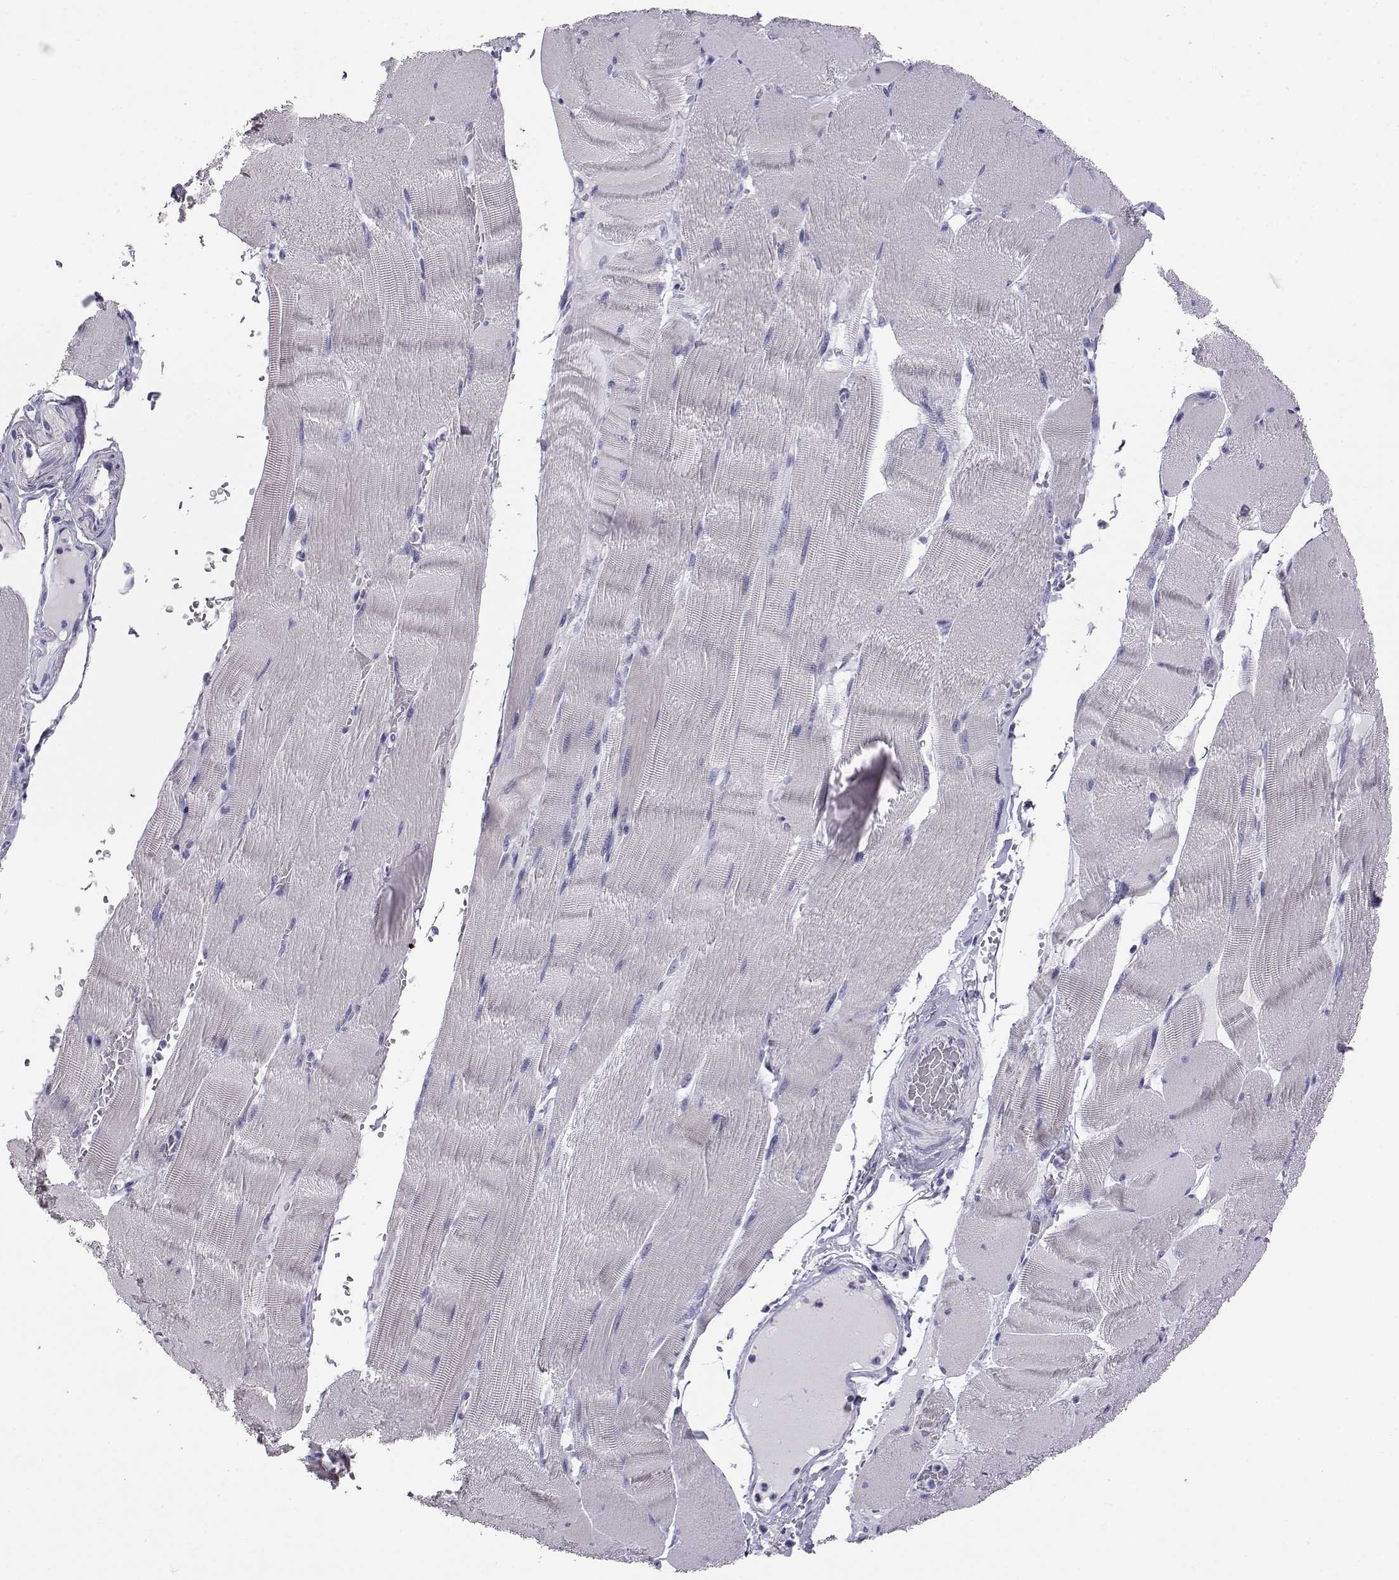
{"staining": {"intensity": "negative", "quantity": "none", "location": "none"}, "tissue": "skeletal muscle", "cell_type": "Myocytes", "image_type": "normal", "snomed": [{"axis": "morphology", "description": "Normal tissue, NOS"}, {"axis": "topography", "description": "Skeletal muscle"}], "caption": "IHC image of benign human skeletal muscle stained for a protein (brown), which exhibits no expression in myocytes. (DAB immunohistochemistry with hematoxylin counter stain).", "gene": "AKR1B1", "patient": {"sex": "male", "age": 56}}